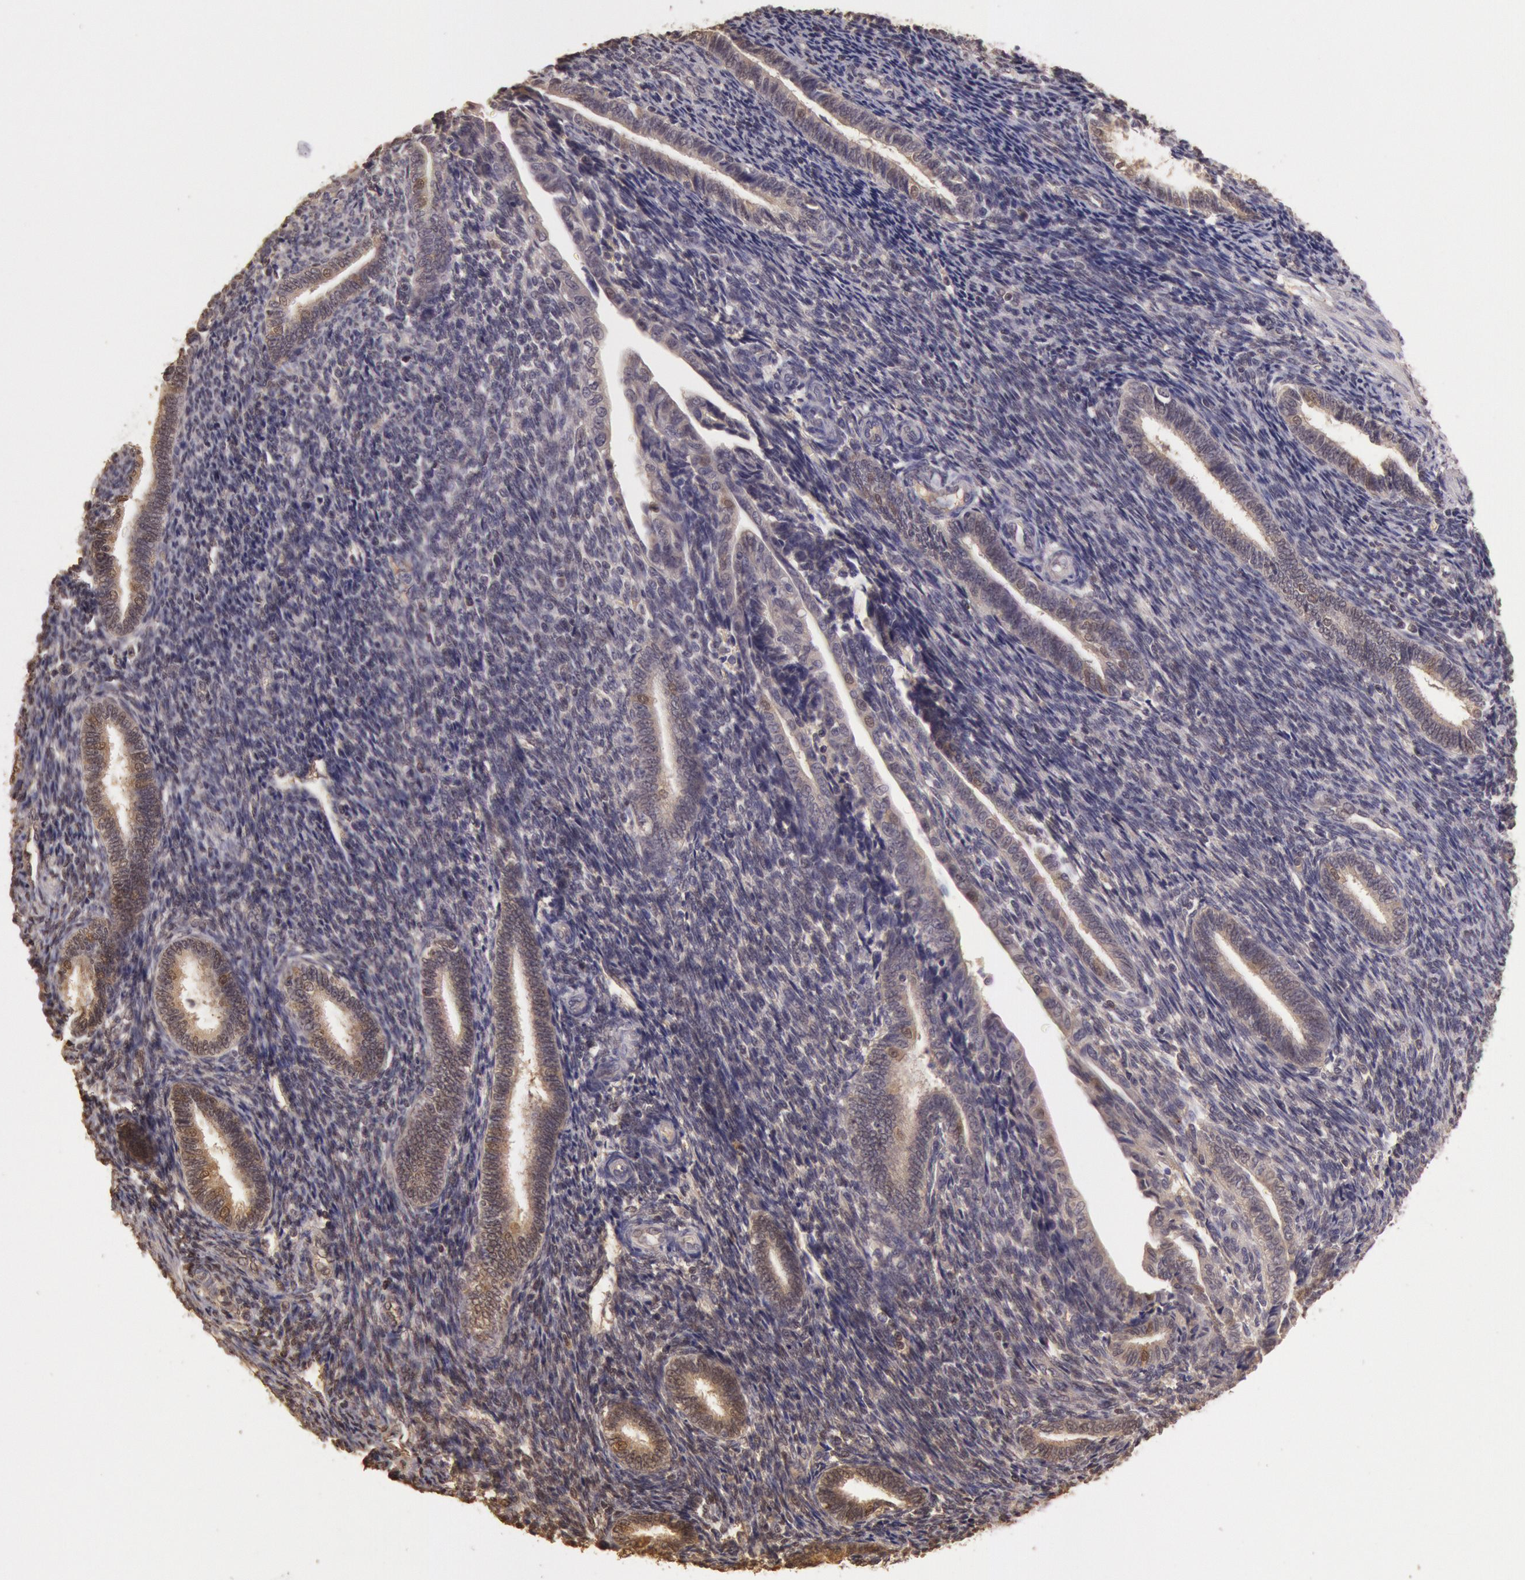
{"staining": {"intensity": "moderate", "quantity": "25%-75%", "location": "nuclear"}, "tissue": "endometrium", "cell_type": "Cells in endometrial stroma", "image_type": "normal", "snomed": [{"axis": "morphology", "description": "Normal tissue, NOS"}, {"axis": "topography", "description": "Endometrium"}], "caption": "Immunohistochemical staining of unremarkable endometrium demonstrates 25%-75% levels of moderate nuclear protein staining in about 25%-75% of cells in endometrial stroma.", "gene": "SOD1", "patient": {"sex": "female", "age": 35}}